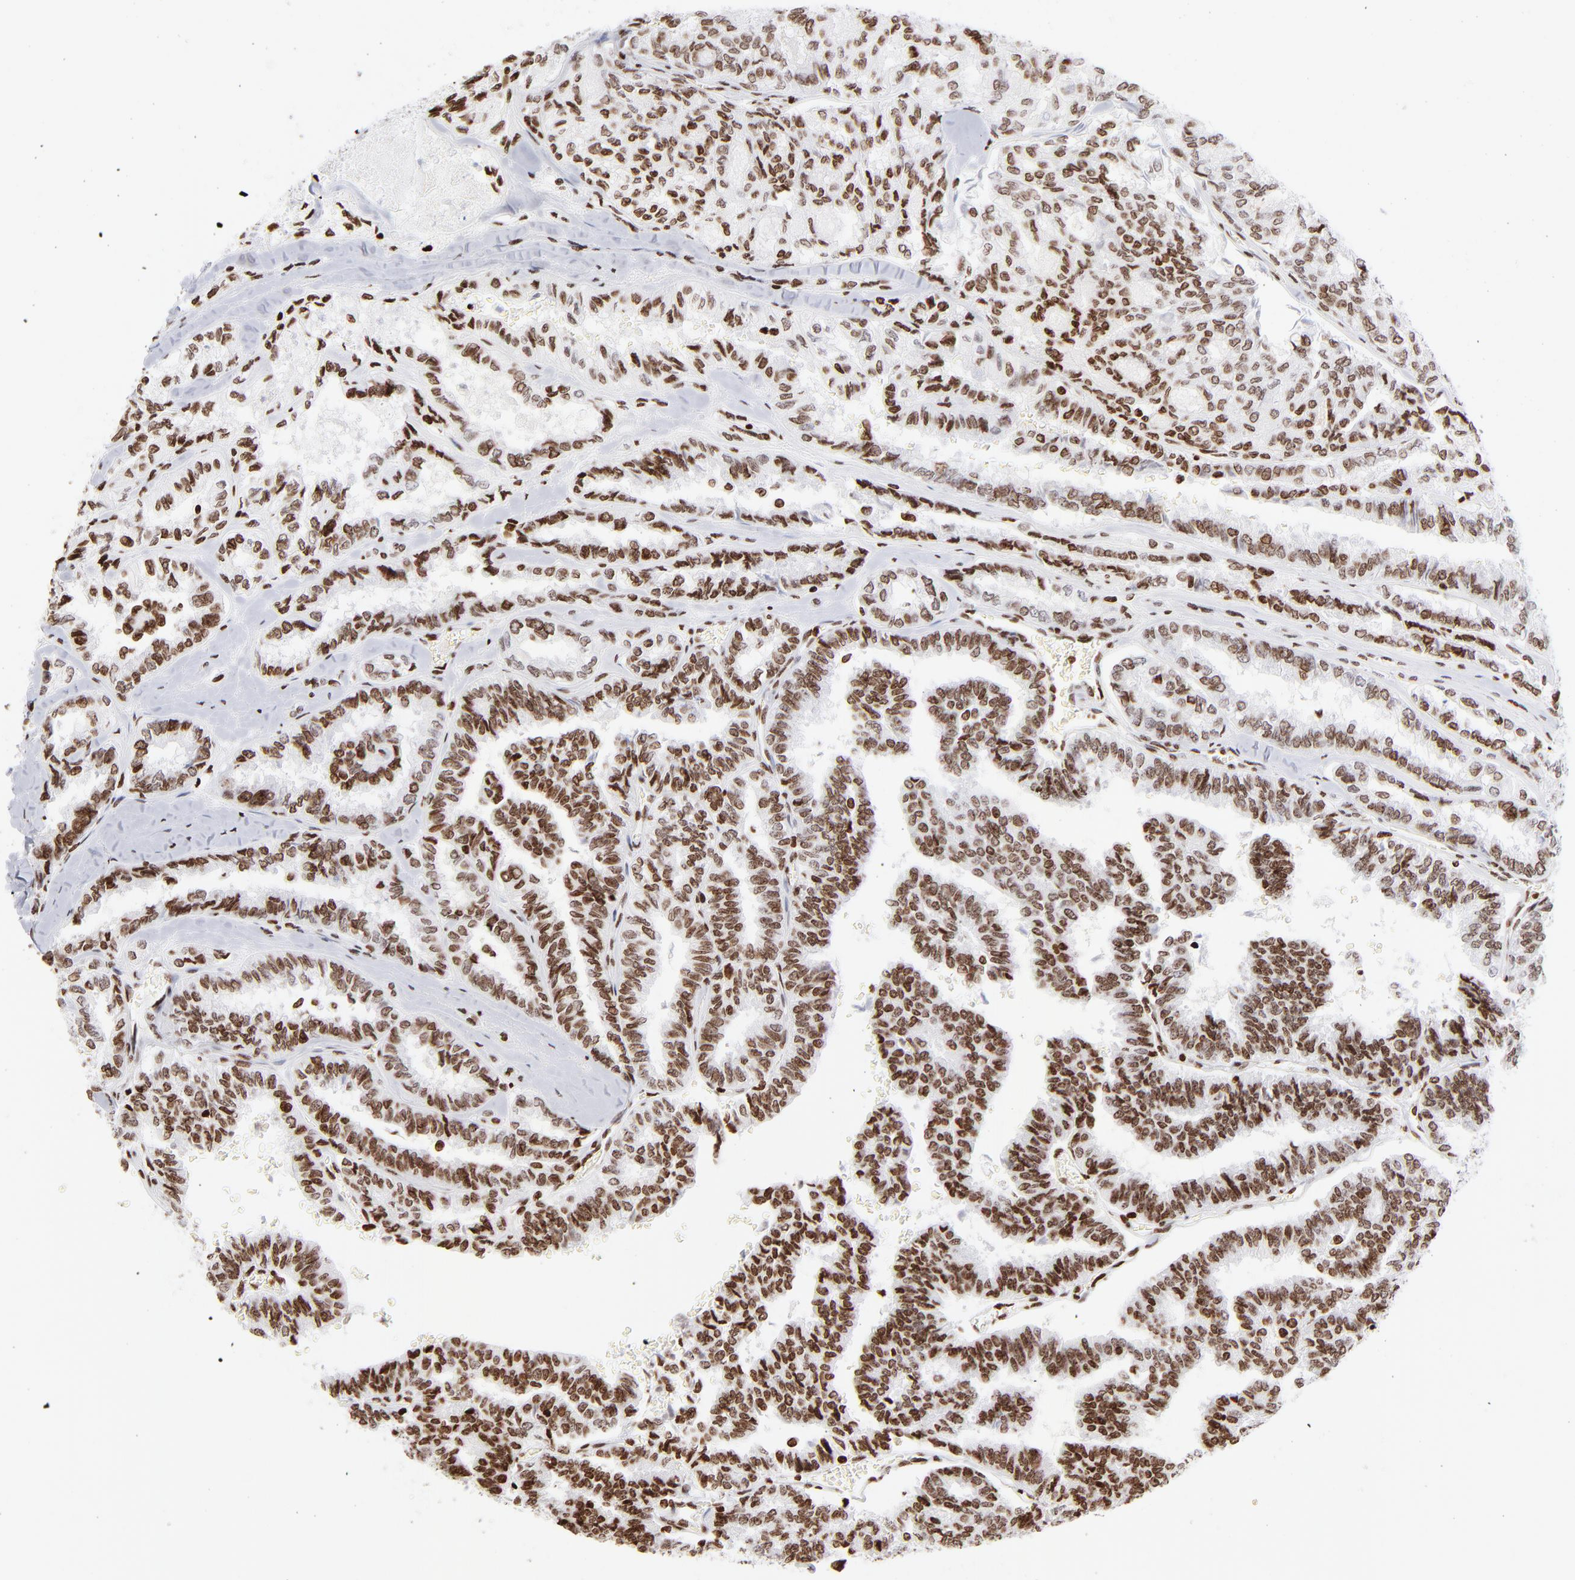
{"staining": {"intensity": "strong", "quantity": ">75%", "location": "nuclear"}, "tissue": "thyroid cancer", "cell_type": "Tumor cells", "image_type": "cancer", "snomed": [{"axis": "morphology", "description": "Papillary adenocarcinoma, NOS"}, {"axis": "topography", "description": "Thyroid gland"}], "caption": "Papillary adenocarcinoma (thyroid) stained for a protein (brown) reveals strong nuclear positive expression in about >75% of tumor cells.", "gene": "RTL4", "patient": {"sex": "female", "age": 35}}